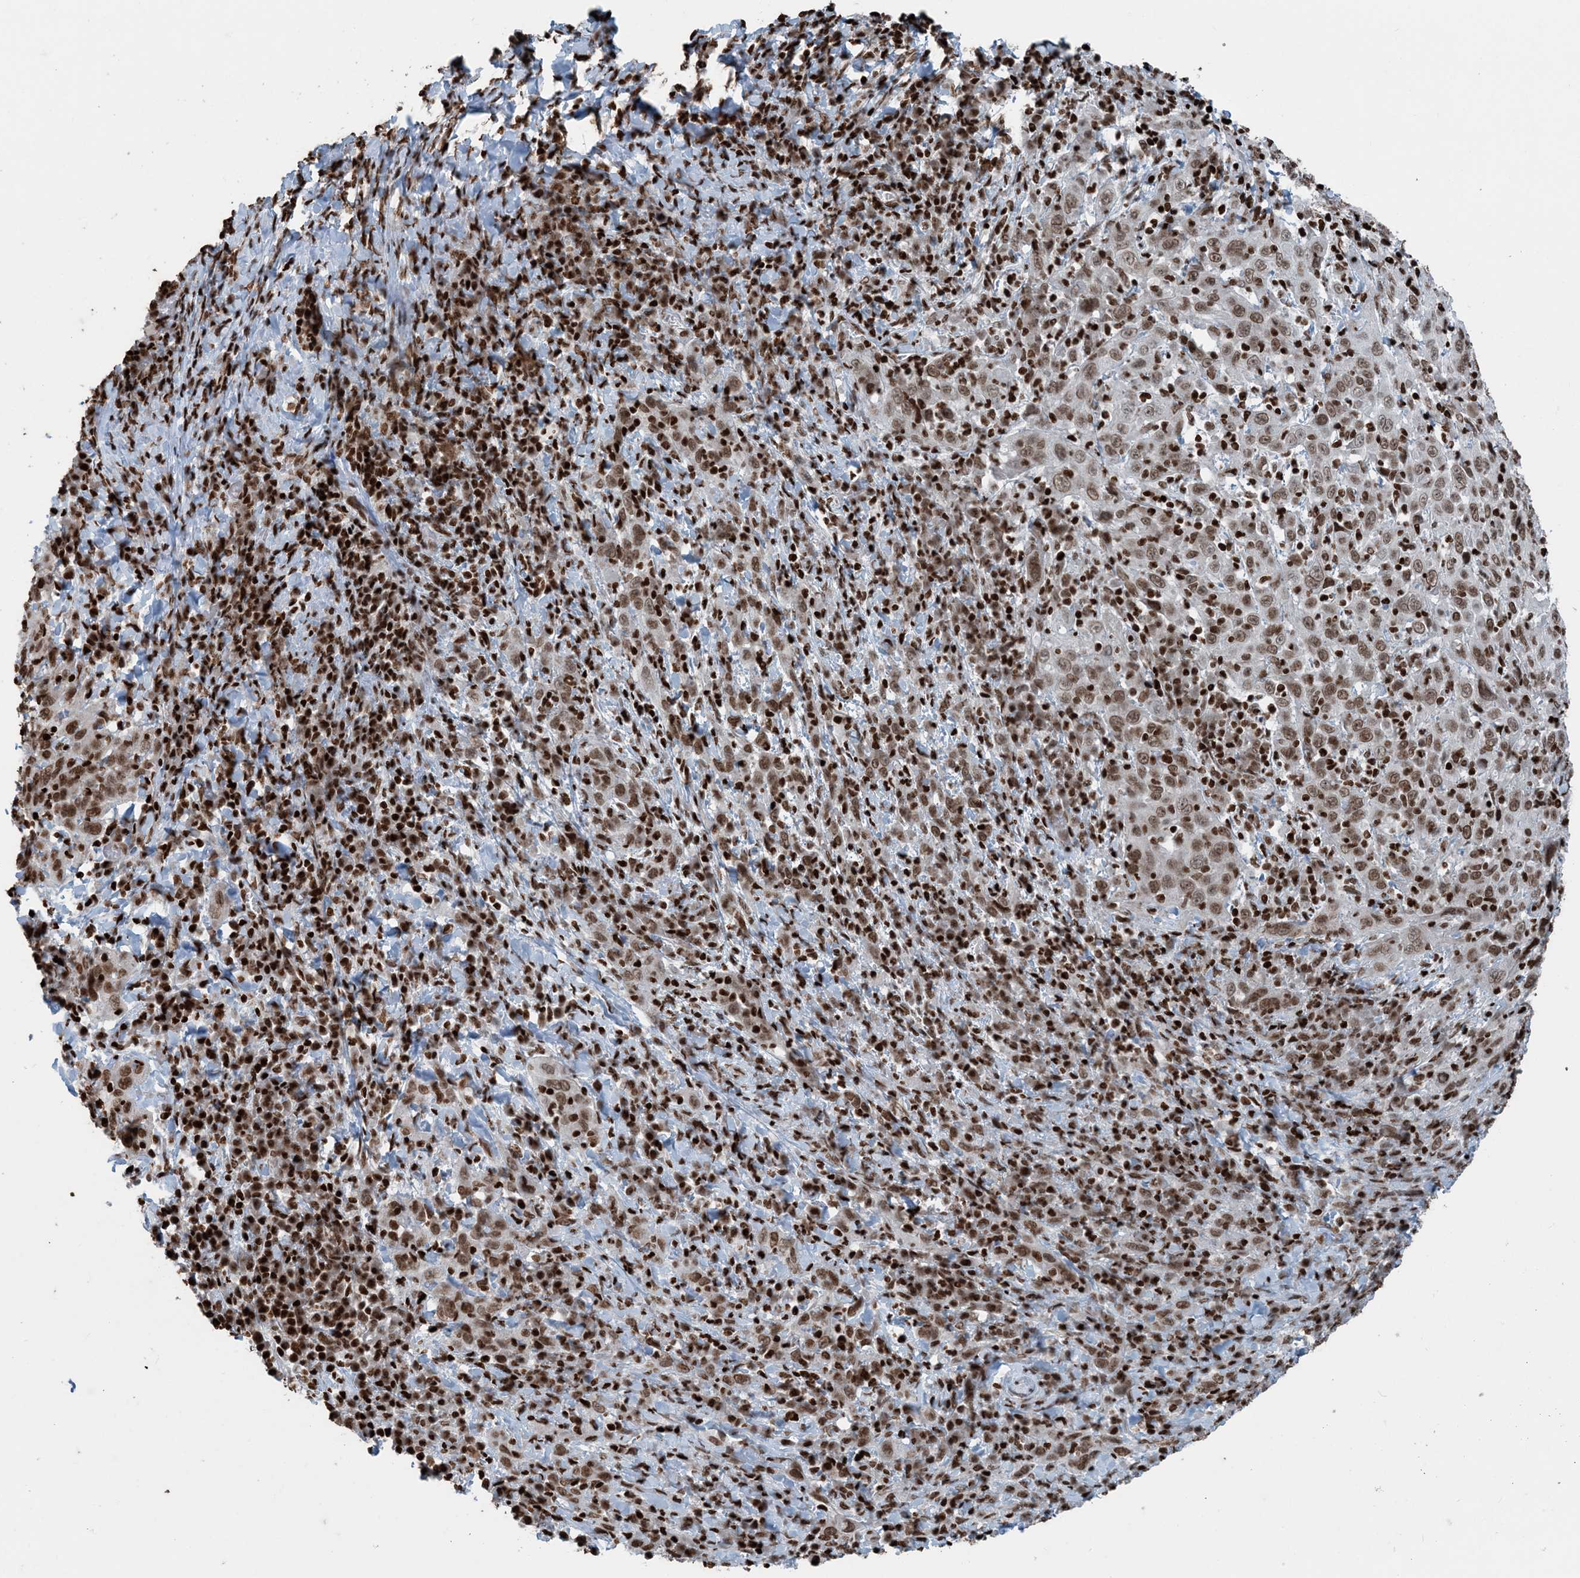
{"staining": {"intensity": "moderate", "quantity": ">75%", "location": "nuclear"}, "tissue": "cervical cancer", "cell_type": "Tumor cells", "image_type": "cancer", "snomed": [{"axis": "morphology", "description": "Squamous cell carcinoma, NOS"}, {"axis": "topography", "description": "Cervix"}], "caption": "Immunohistochemistry (IHC) image of neoplastic tissue: squamous cell carcinoma (cervical) stained using immunohistochemistry (IHC) exhibits medium levels of moderate protein expression localized specifically in the nuclear of tumor cells, appearing as a nuclear brown color.", "gene": "H3-3B", "patient": {"sex": "female", "age": 46}}